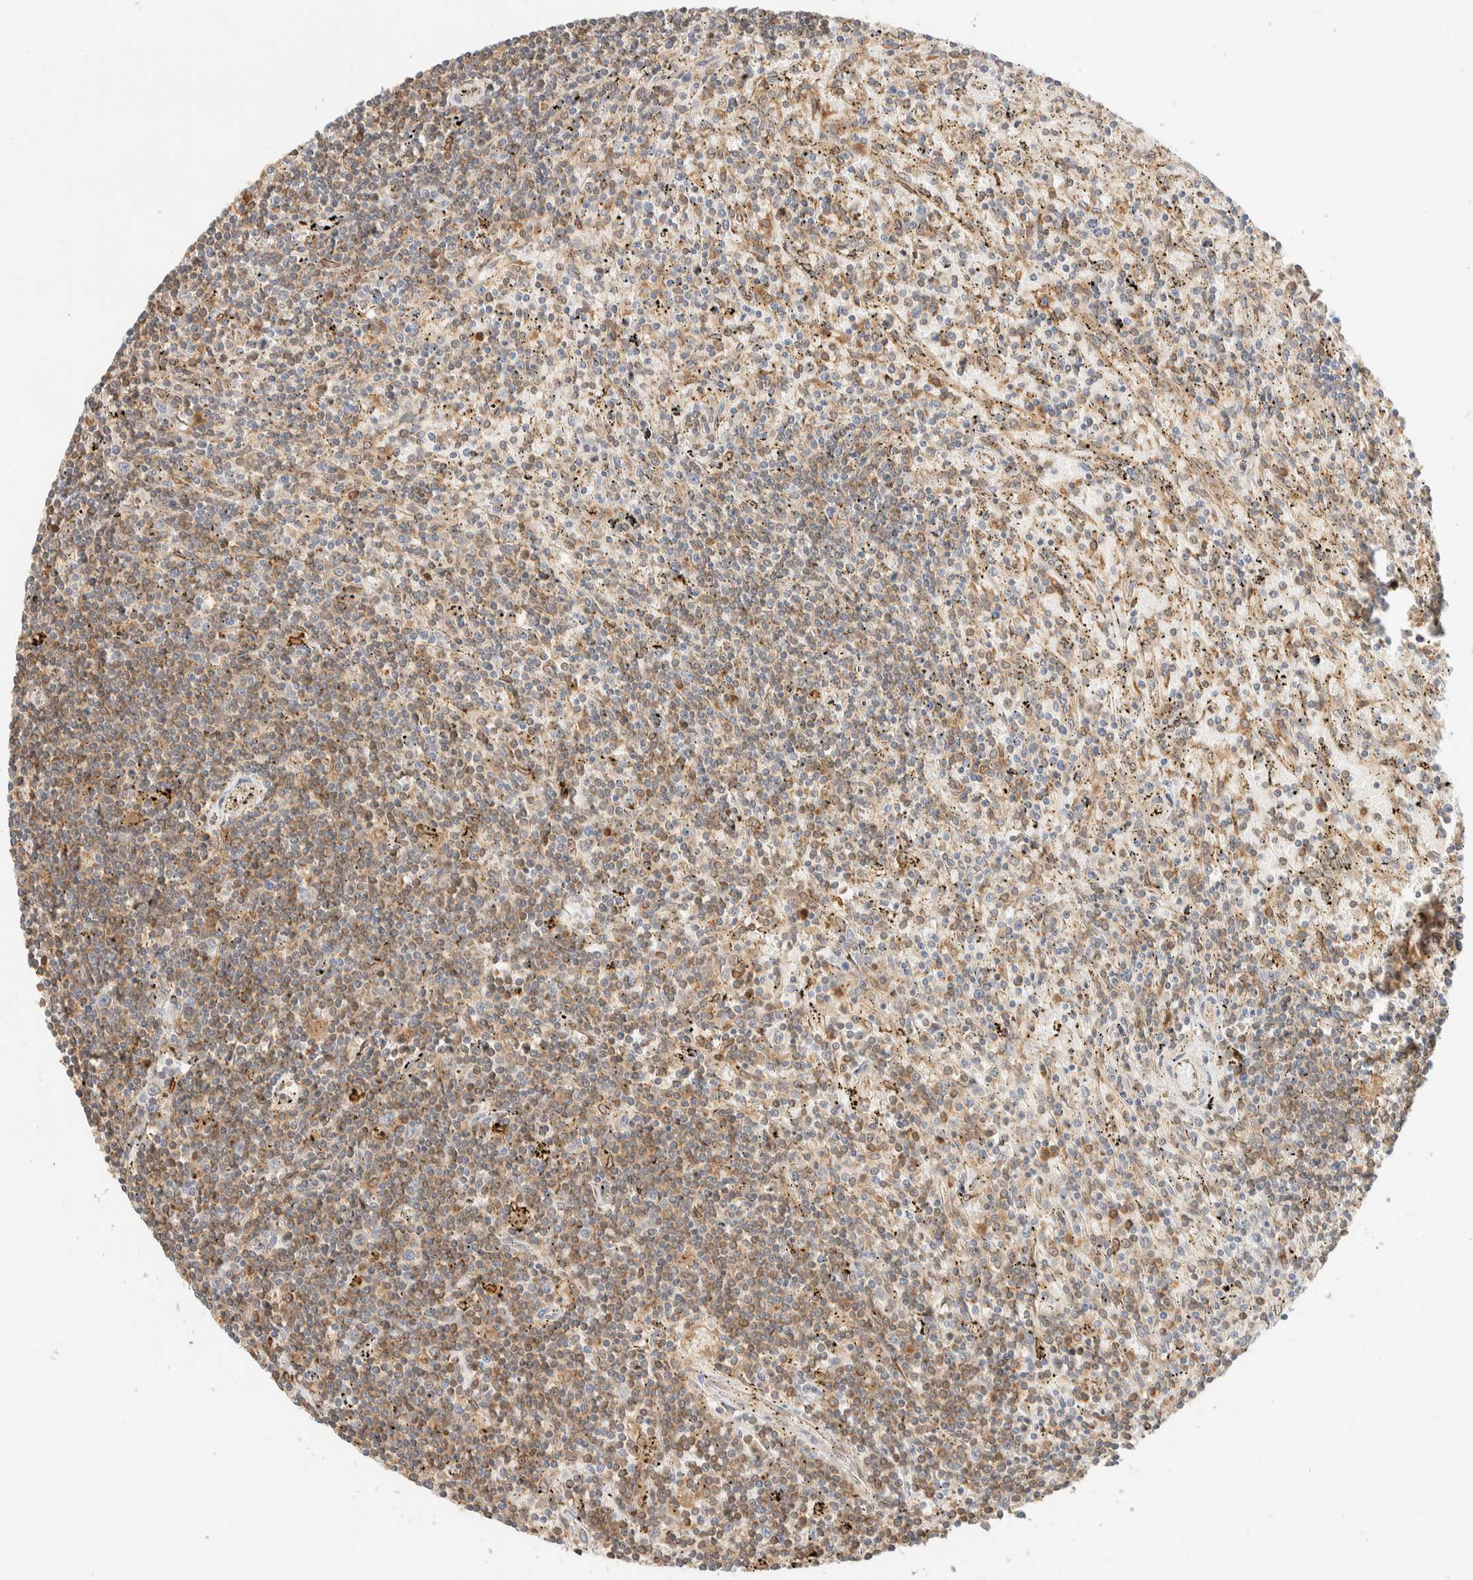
{"staining": {"intensity": "moderate", "quantity": ">75%", "location": "cytoplasmic/membranous"}, "tissue": "lymphoma", "cell_type": "Tumor cells", "image_type": "cancer", "snomed": [{"axis": "morphology", "description": "Malignant lymphoma, non-Hodgkin's type, Low grade"}, {"axis": "topography", "description": "Spleen"}], "caption": "Protein expression analysis of human low-grade malignant lymphoma, non-Hodgkin's type reveals moderate cytoplasmic/membranous expression in approximately >75% of tumor cells. Ihc stains the protein of interest in brown and the nuclei are stained blue.", "gene": "NT5C", "patient": {"sex": "male", "age": 76}}